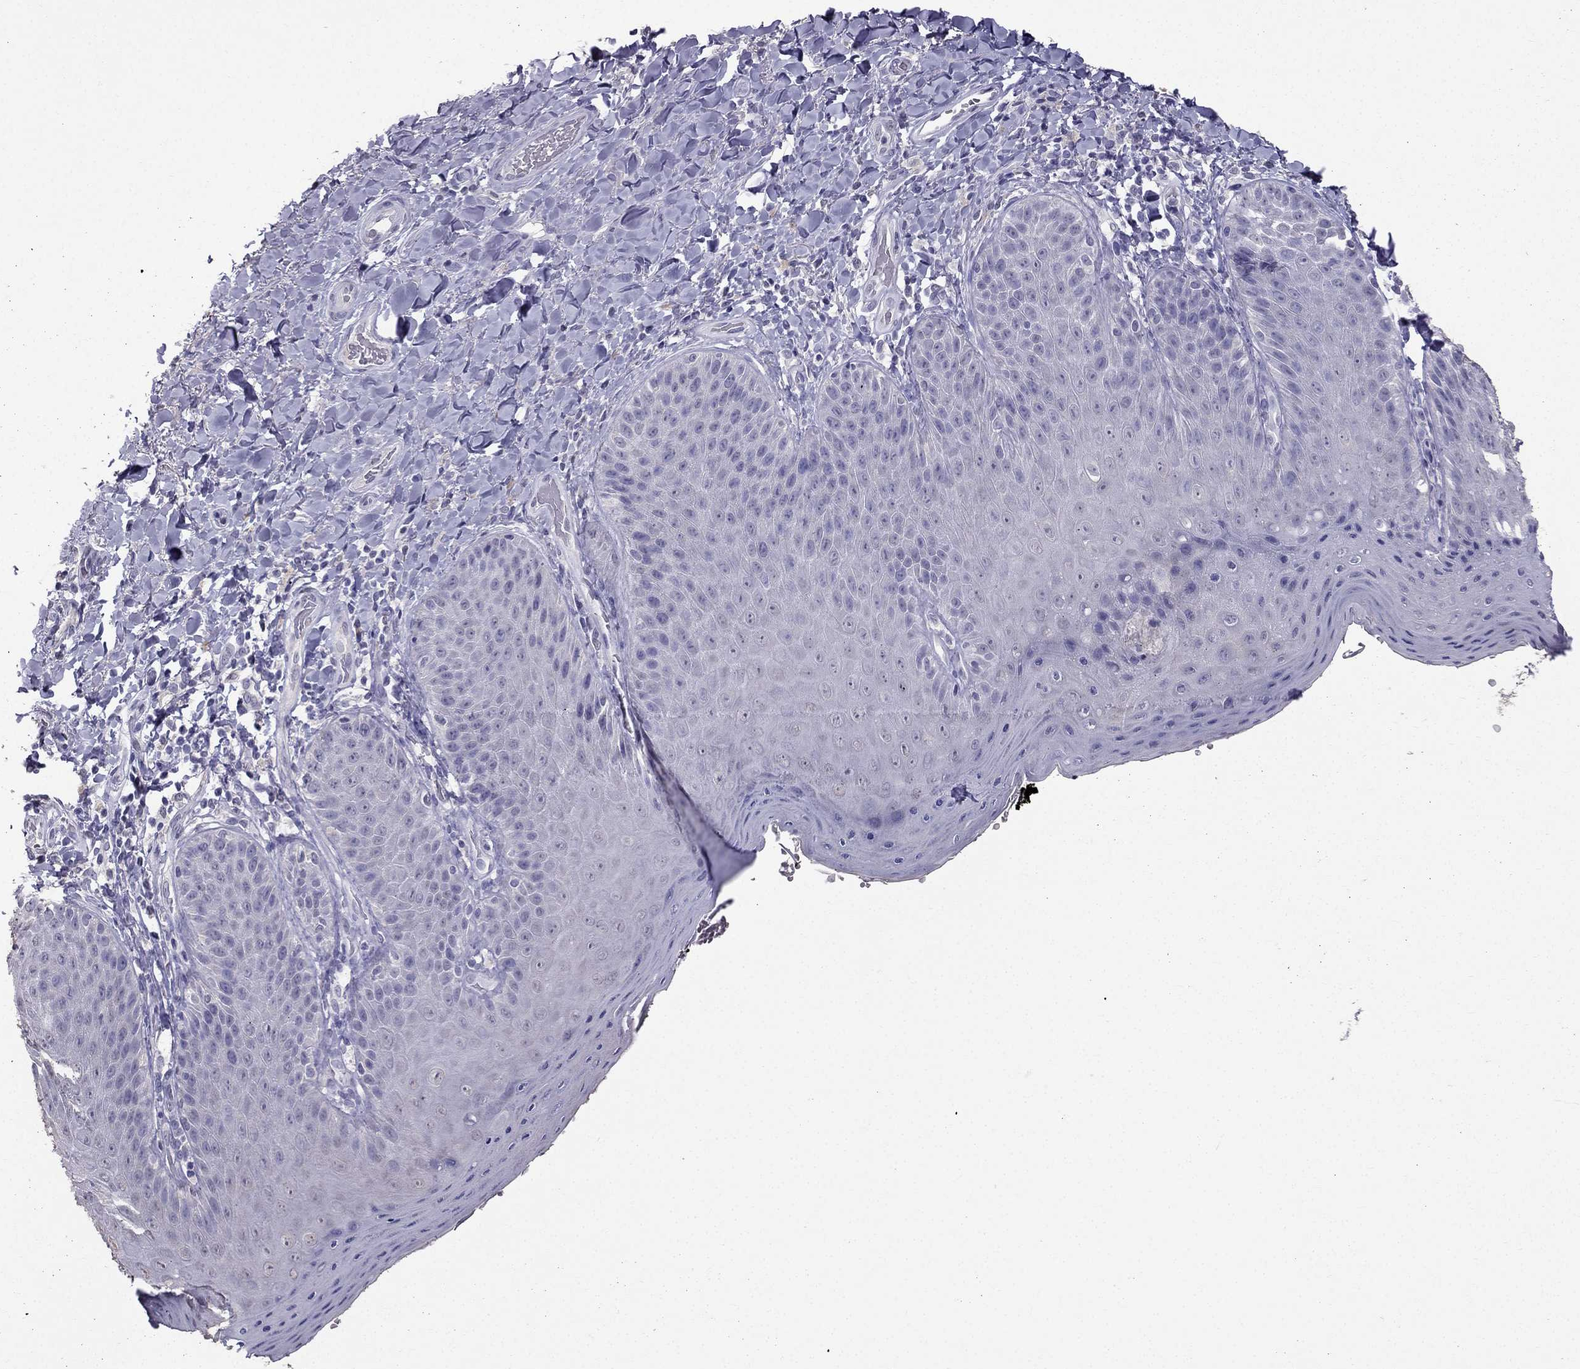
{"staining": {"intensity": "negative", "quantity": "none", "location": "none"}, "tissue": "skin", "cell_type": "Epidermal cells", "image_type": "normal", "snomed": [{"axis": "morphology", "description": "Normal tissue, NOS"}, {"axis": "topography", "description": "Anal"}], "caption": "Immunohistochemistry (IHC) photomicrograph of benign human skin stained for a protein (brown), which reveals no staining in epidermal cells.", "gene": "ARHGAP11A", "patient": {"sex": "male", "age": 53}}